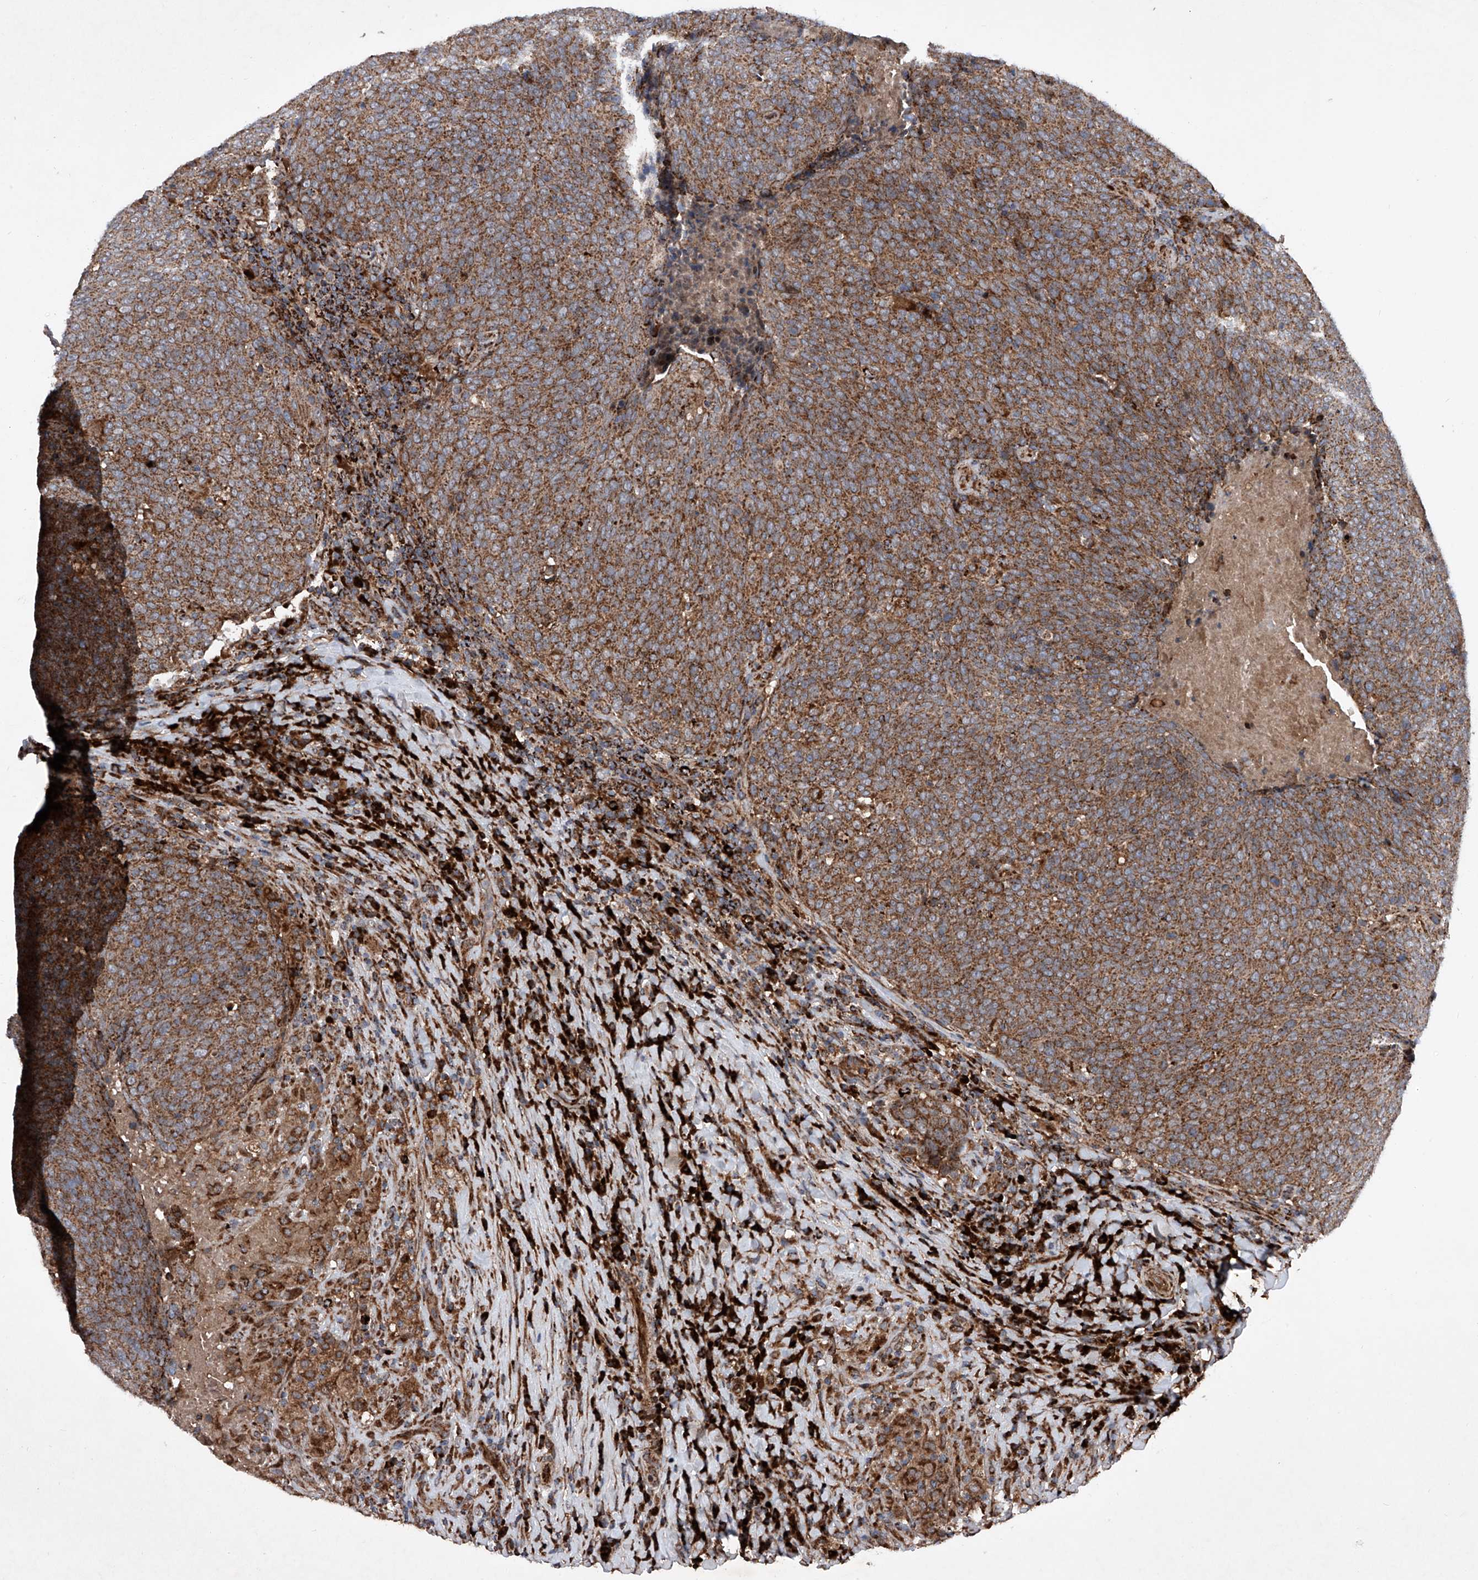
{"staining": {"intensity": "moderate", "quantity": ">75%", "location": "cytoplasmic/membranous"}, "tissue": "head and neck cancer", "cell_type": "Tumor cells", "image_type": "cancer", "snomed": [{"axis": "morphology", "description": "Squamous cell carcinoma, NOS"}, {"axis": "morphology", "description": "Squamous cell carcinoma, metastatic, NOS"}, {"axis": "topography", "description": "Lymph node"}, {"axis": "topography", "description": "Head-Neck"}], "caption": "Tumor cells reveal medium levels of moderate cytoplasmic/membranous staining in approximately >75% of cells in human head and neck squamous cell carcinoma. The staining was performed using DAB to visualize the protein expression in brown, while the nuclei were stained in blue with hematoxylin (Magnification: 20x).", "gene": "DAD1", "patient": {"sex": "male", "age": 62}}